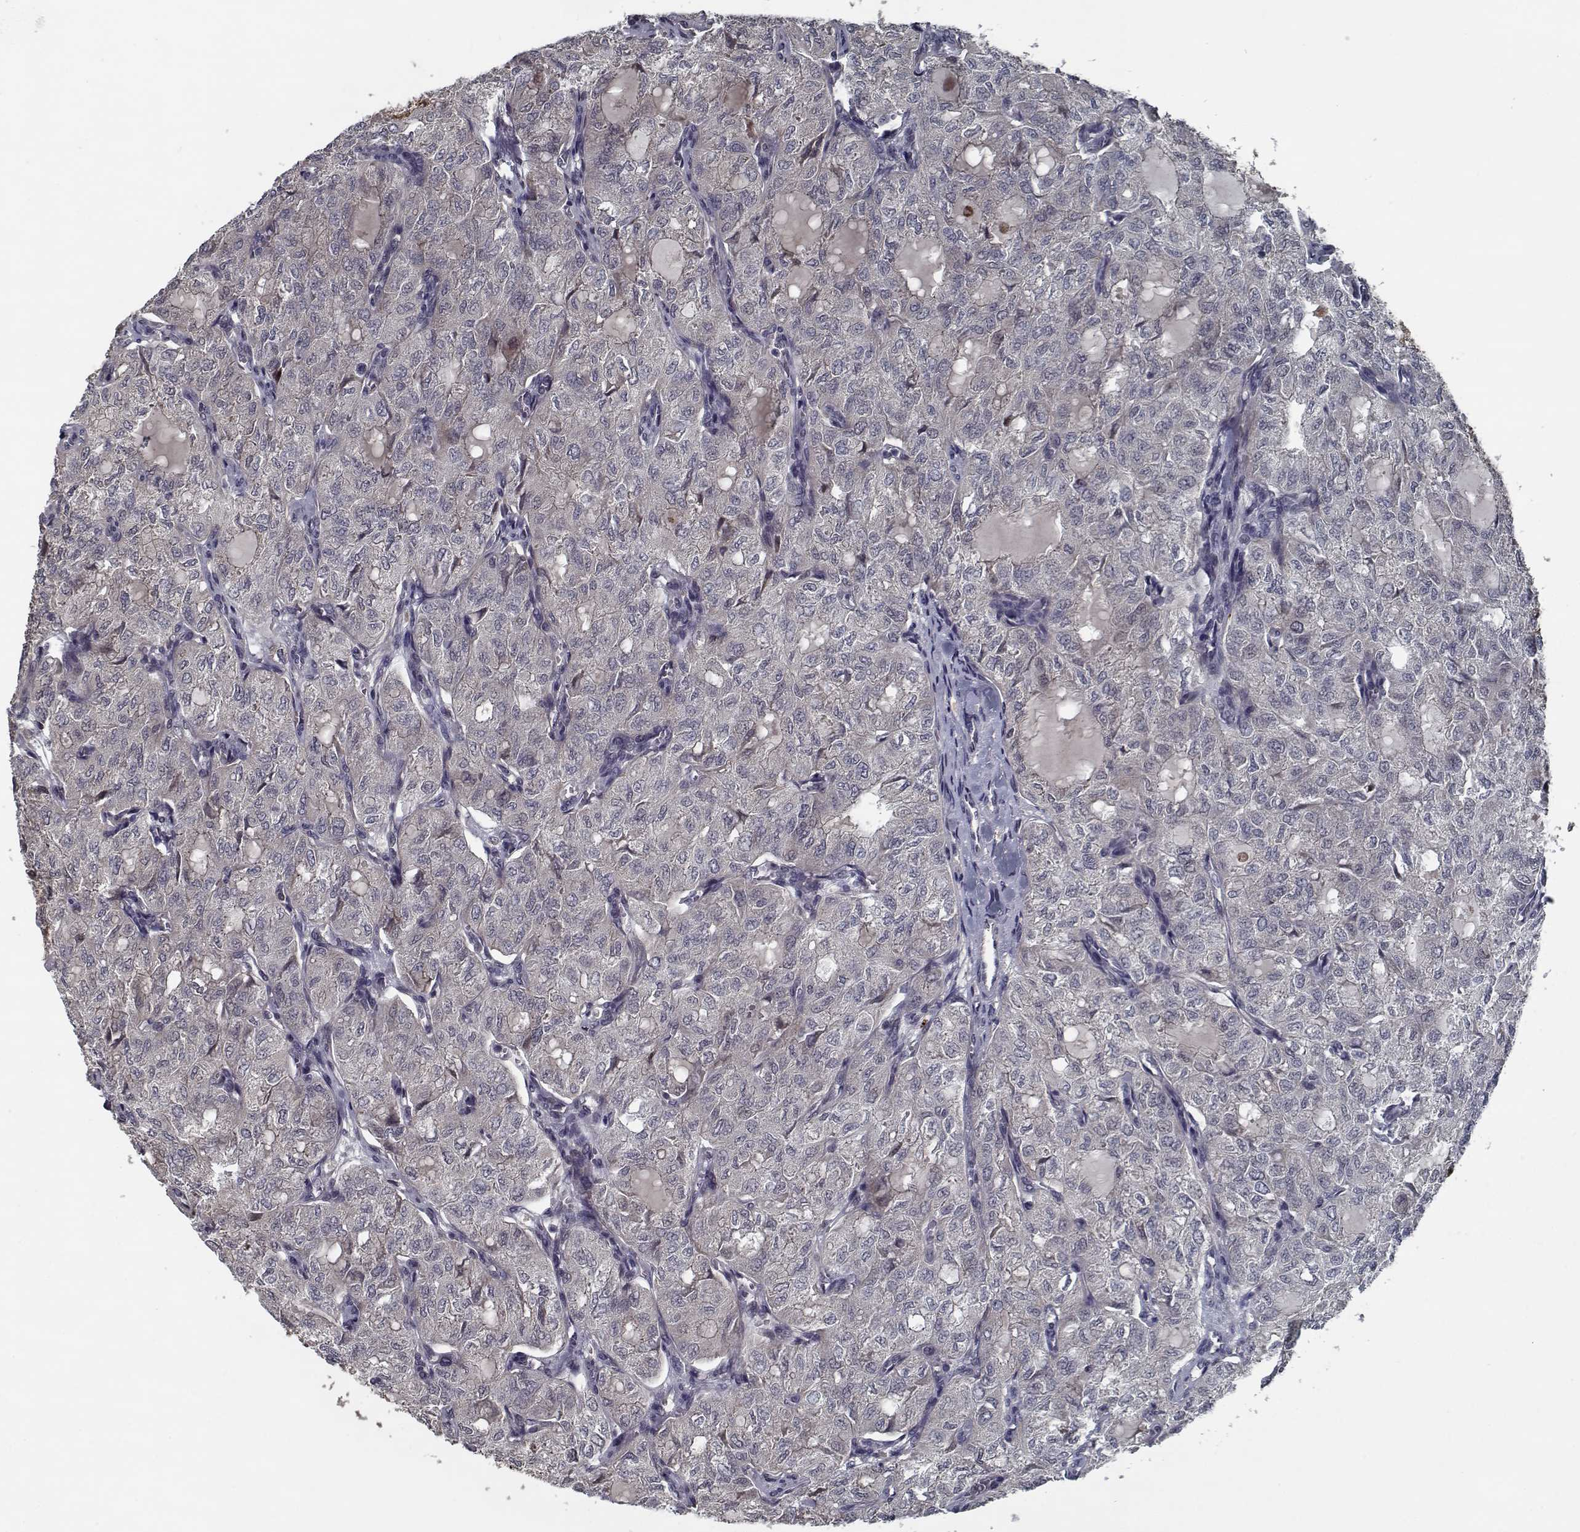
{"staining": {"intensity": "negative", "quantity": "none", "location": "none"}, "tissue": "thyroid cancer", "cell_type": "Tumor cells", "image_type": "cancer", "snomed": [{"axis": "morphology", "description": "Follicular adenoma carcinoma, NOS"}, {"axis": "topography", "description": "Thyroid gland"}], "caption": "An image of thyroid cancer stained for a protein reveals no brown staining in tumor cells.", "gene": "NLK", "patient": {"sex": "male", "age": 75}}